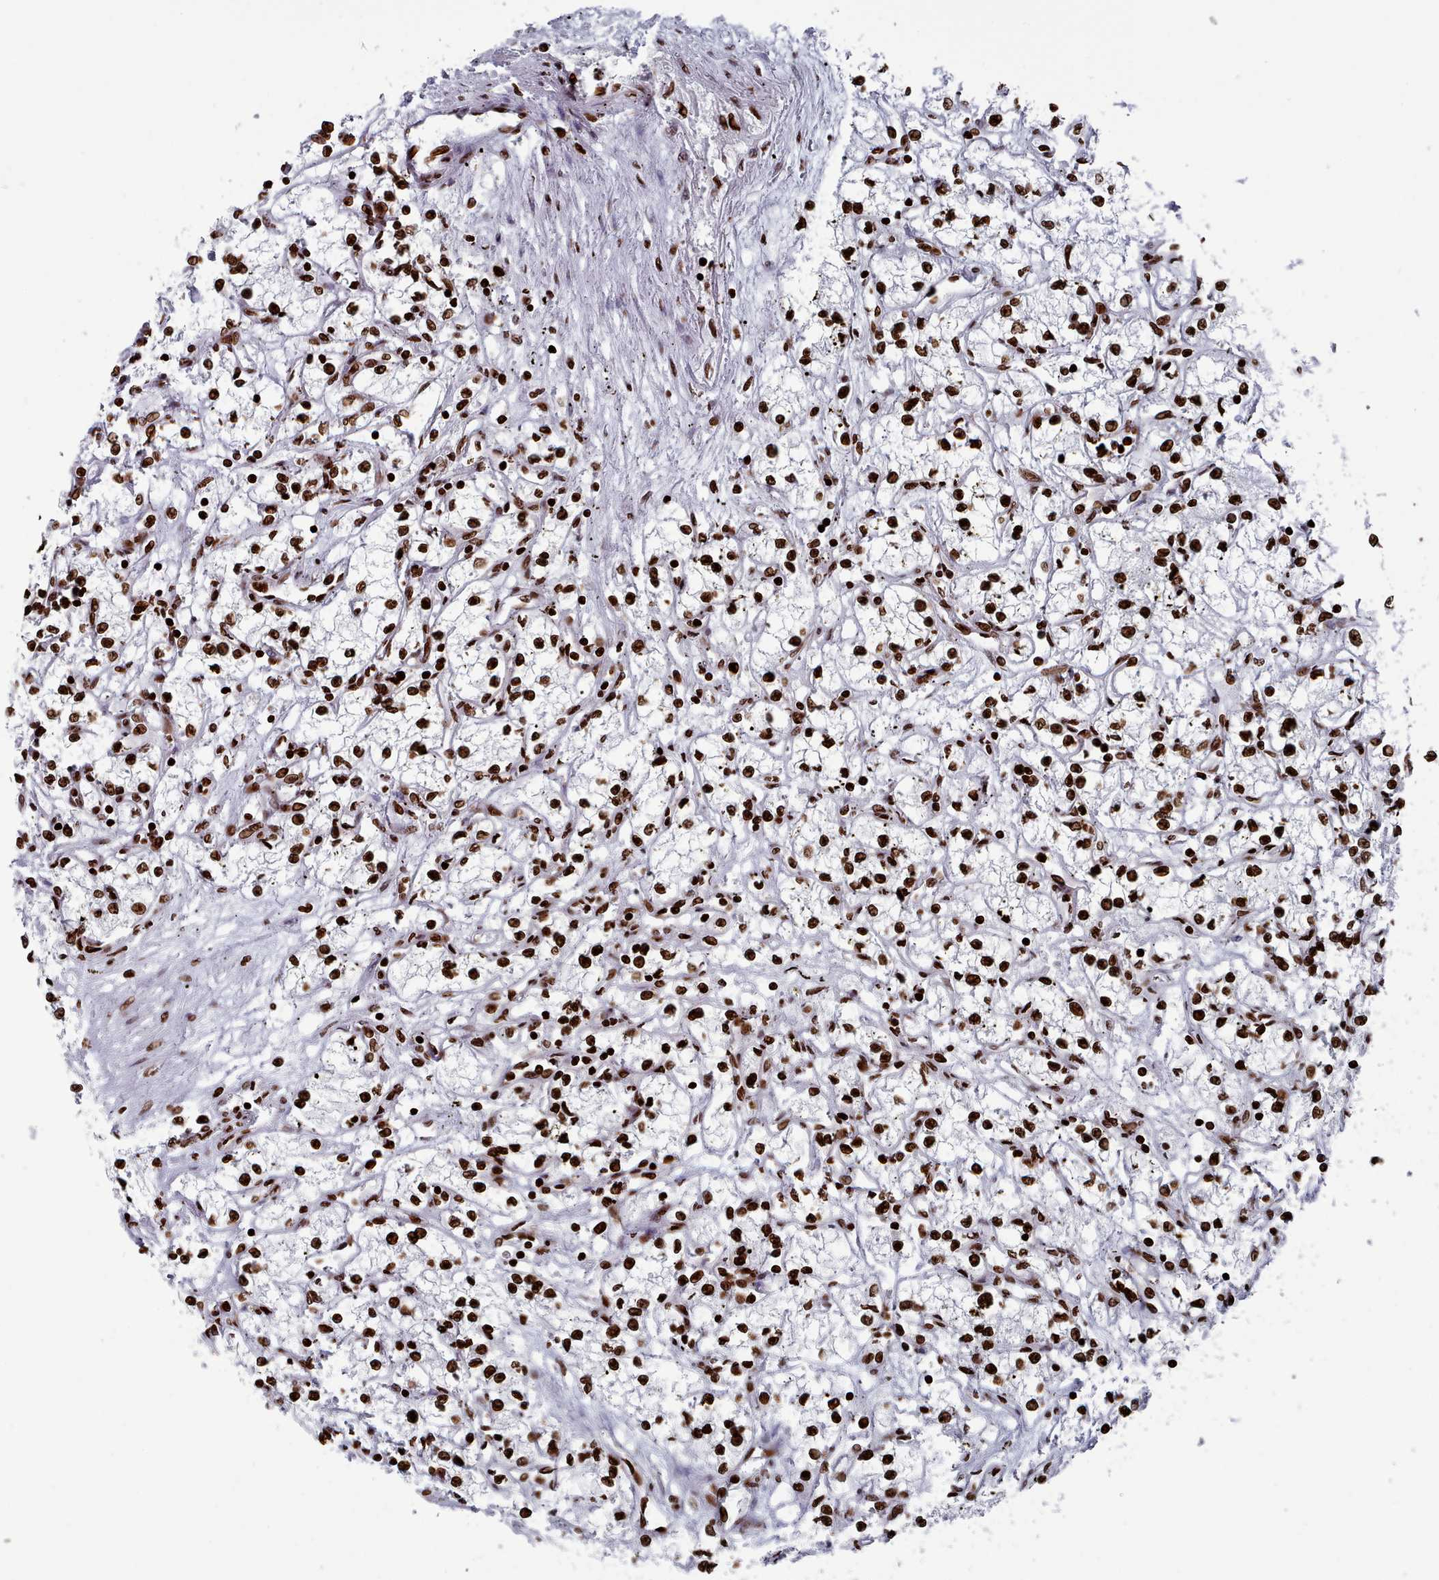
{"staining": {"intensity": "strong", "quantity": ">75%", "location": "nuclear"}, "tissue": "renal cancer", "cell_type": "Tumor cells", "image_type": "cancer", "snomed": [{"axis": "morphology", "description": "Adenocarcinoma, NOS"}, {"axis": "topography", "description": "Kidney"}], "caption": "A high-resolution micrograph shows IHC staining of renal cancer, which reveals strong nuclear positivity in approximately >75% of tumor cells. Immunohistochemistry stains the protein in brown and the nuclei are stained blue.", "gene": "PCDHB12", "patient": {"sex": "male", "age": 59}}